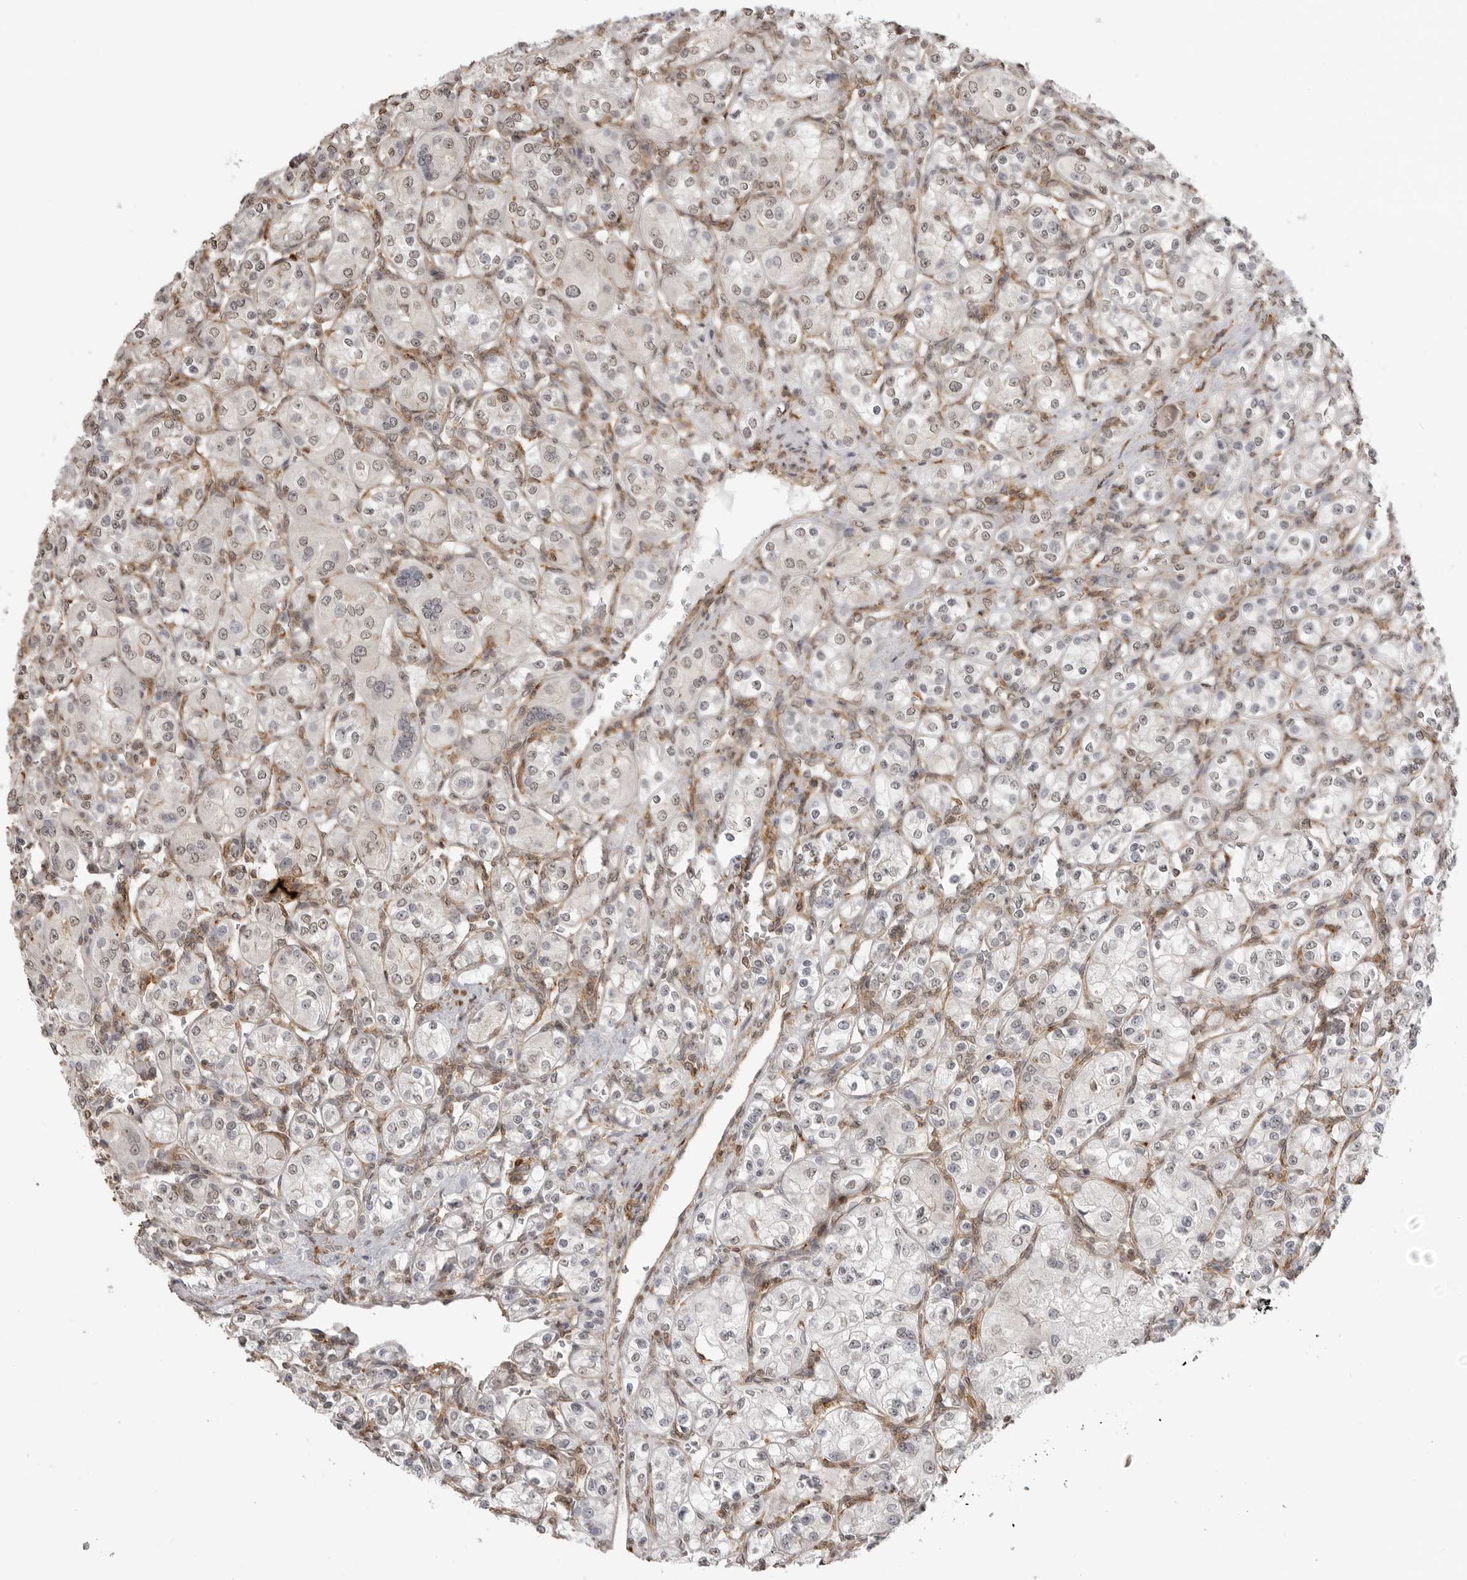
{"staining": {"intensity": "negative", "quantity": "none", "location": "none"}, "tissue": "renal cancer", "cell_type": "Tumor cells", "image_type": "cancer", "snomed": [{"axis": "morphology", "description": "Adenocarcinoma, NOS"}, {"axis": "topography", "description": "Kidney"}], "caption": "DAB (3,3'-diaminobenzidine) immunohistochemical staining of human adenocarcinoma (renal) exhibits no significant expression in tumor cells.", "gene": "GPC2", "patient": {"sex": "male", "age": 77}}